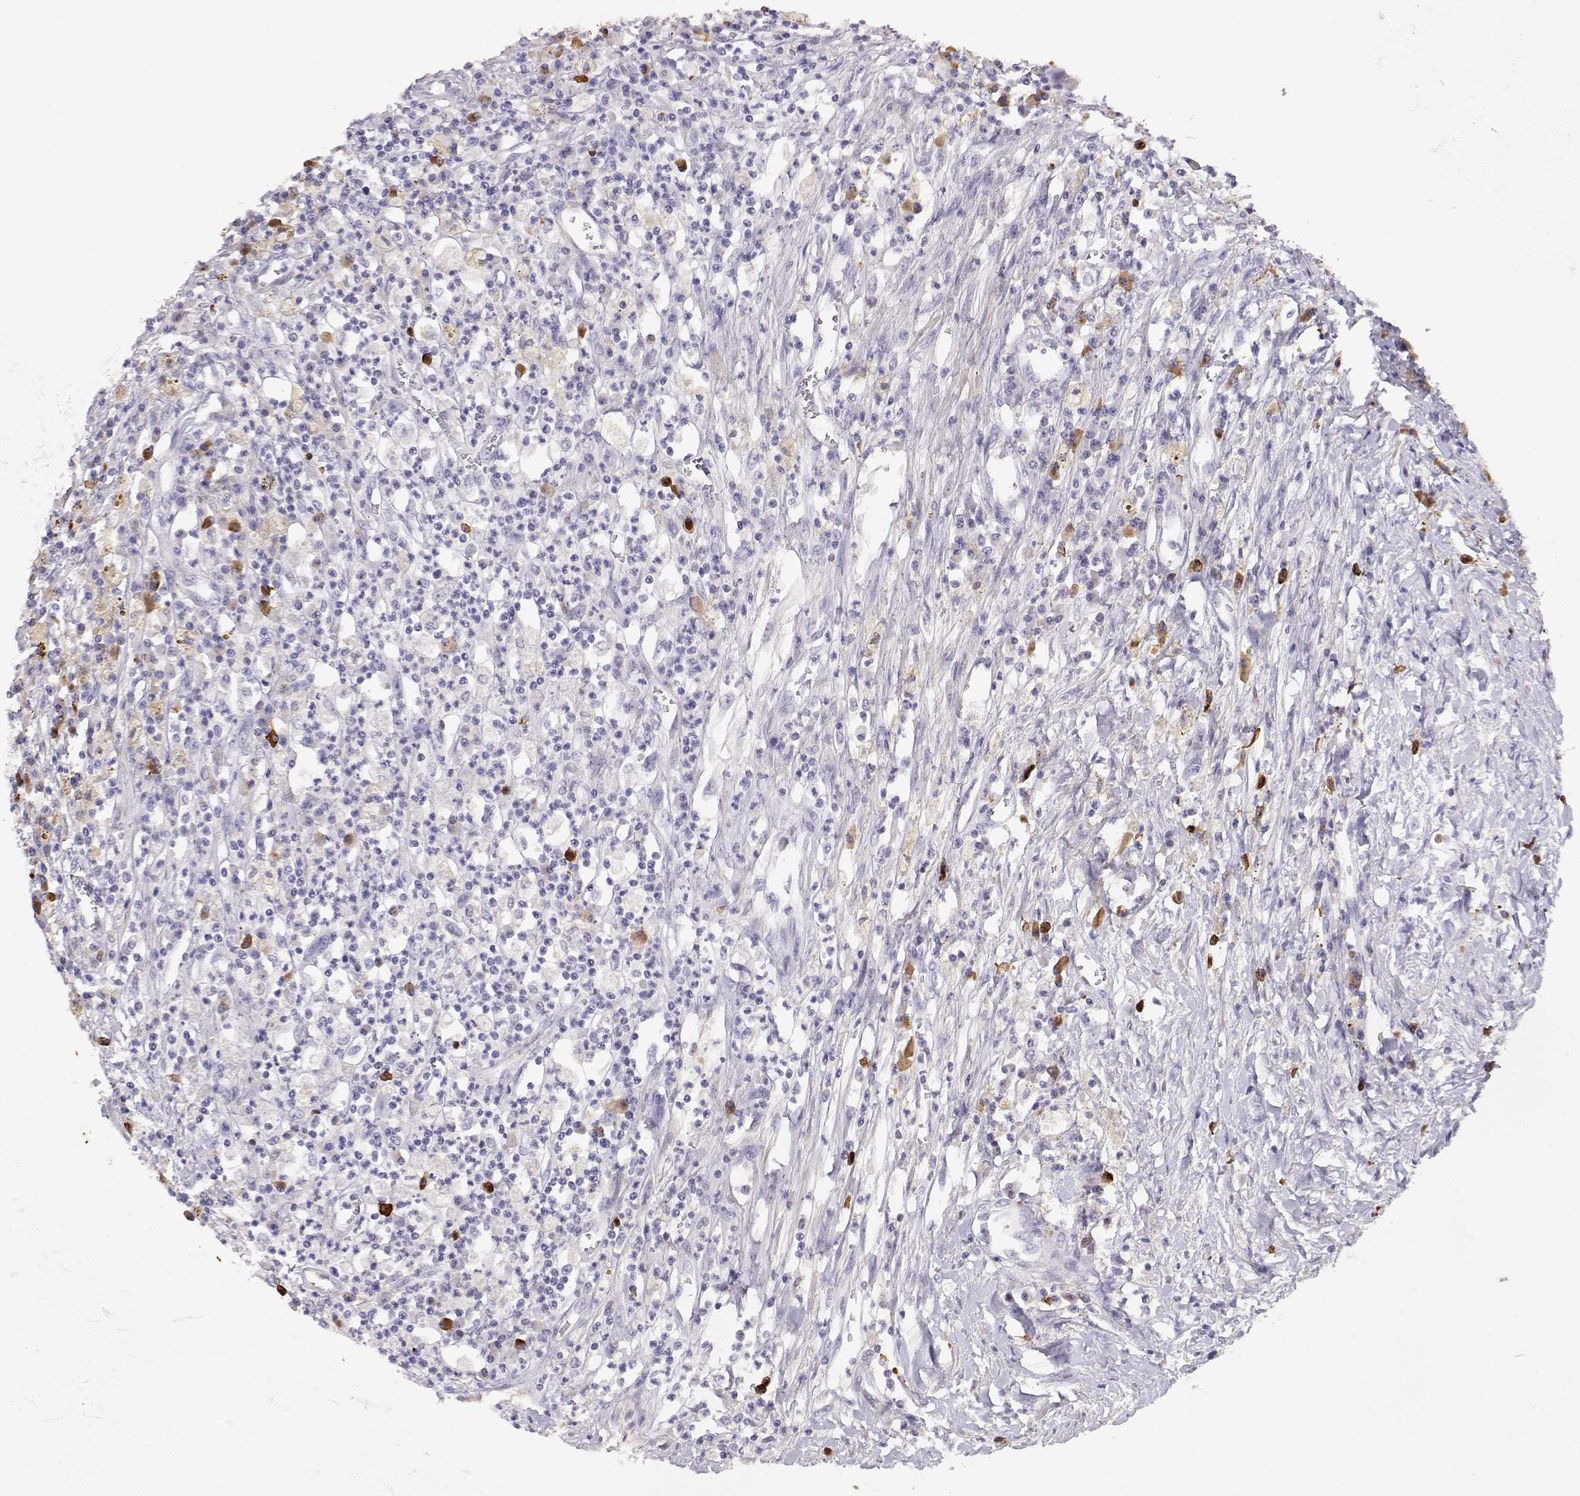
{"staining": {"intensity": "negative", "quantity": "none", "location": "none"}, "tissue": "colorectal cancer", "cell_type": "Tumor cells", "image_type": "cancer", "snomed": [{"axis": "morphology", "description": "Adenocarcinoma, NOS"}, {"axis": "topography", "description": "Rectum"}], "caption": "The micrograph reveals no staining of tumor cells in adenocarcinoma (colorectal).", "gene": "CDHR1", "patient": {"sex": "male", "age": 54}}